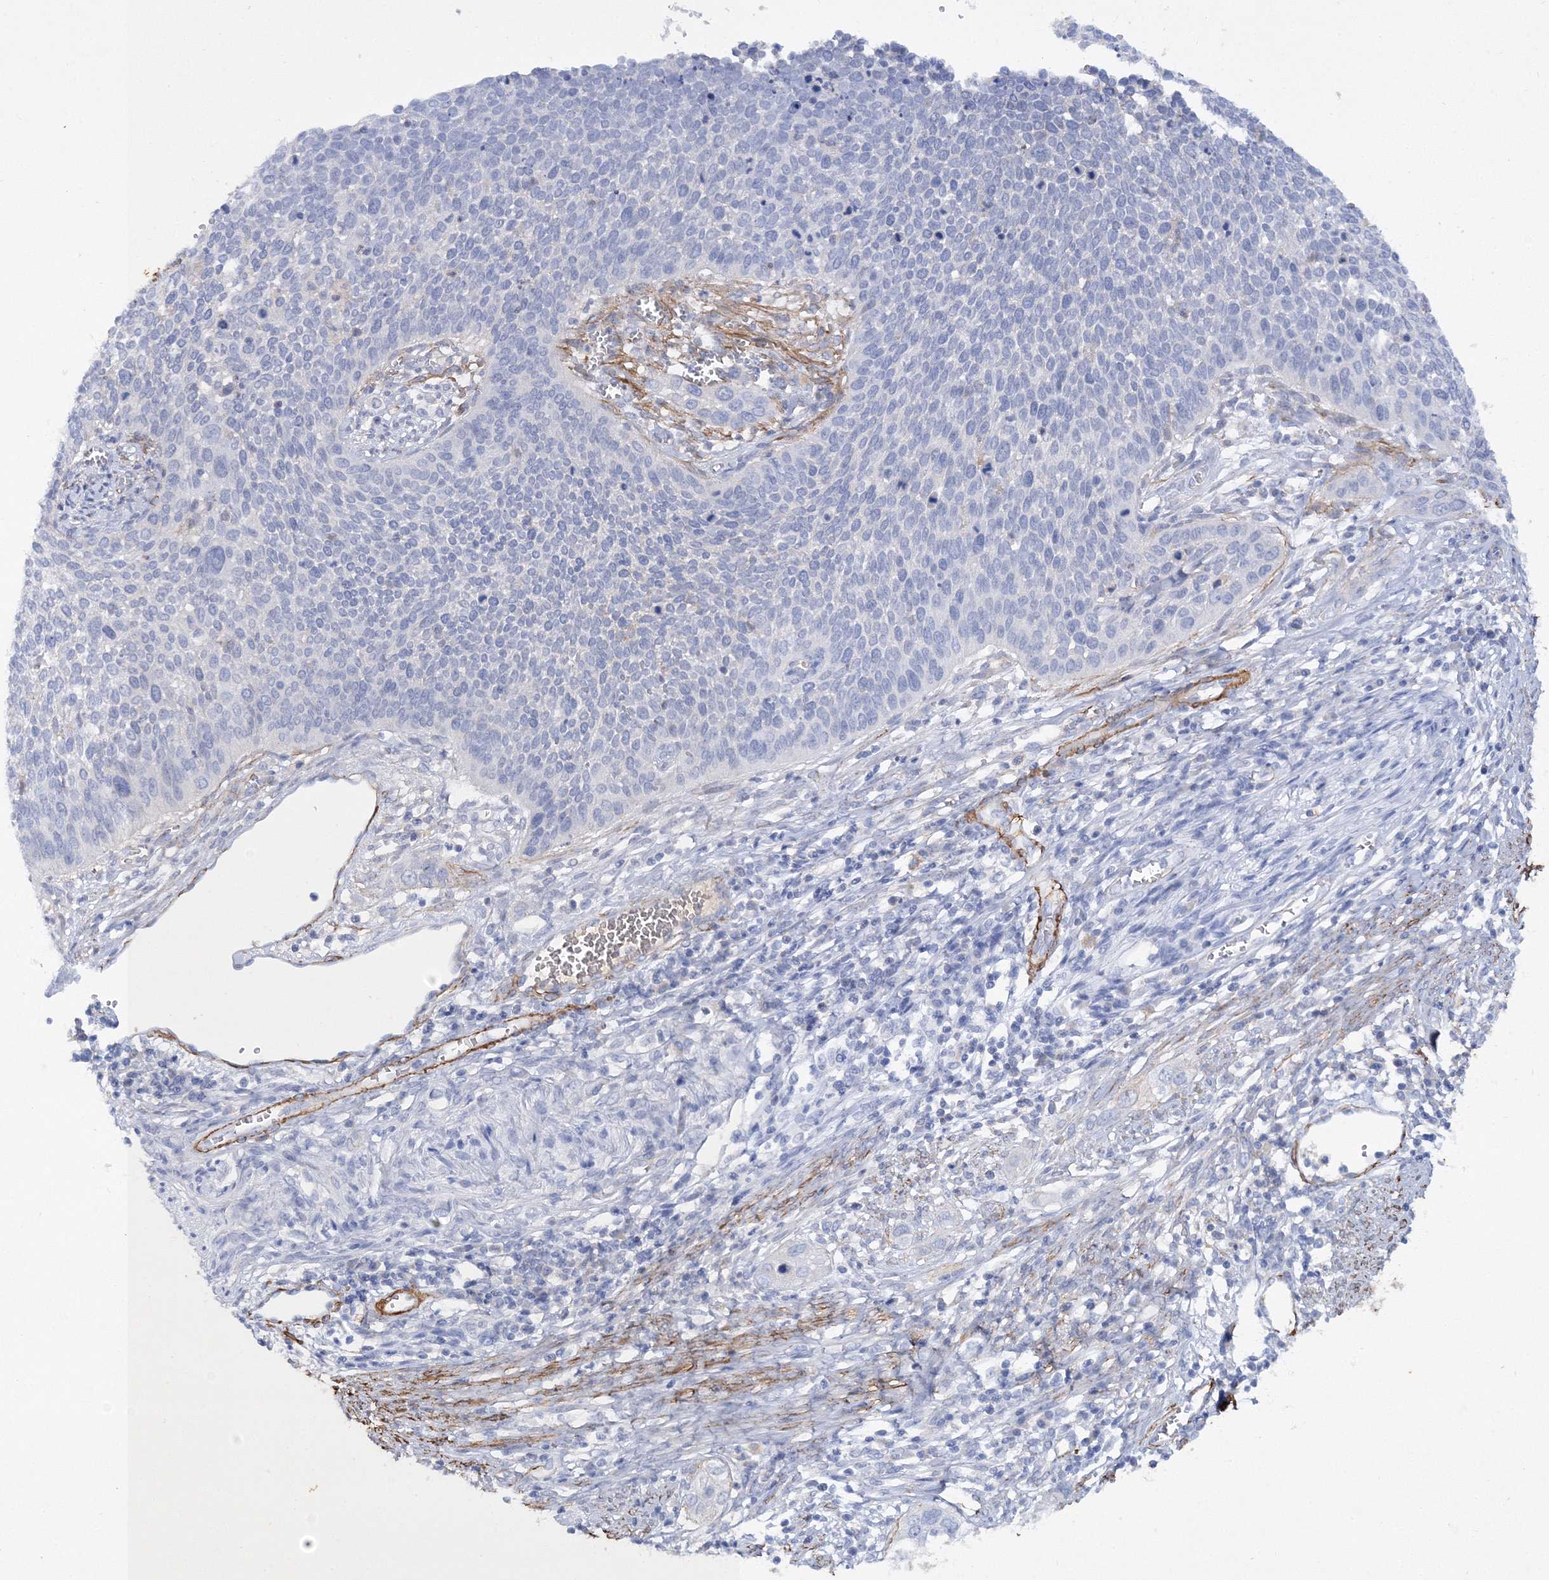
{"staining": {"intensity": "negative", "quantity": "none", "location": "none"}, "tissue": "cervical cancer", "cell_type": "Tumor cells", "image_type": "cancer", "snomed": [{"axis": "morphology", "description": "Squamous cell carcinoma, NOS"}, {"axis": "topography", "description": "Cervix"}], "caption": "Tumor cells show no significant protein staining in squamous cell carcinoma (cervical).", "gene": "RTN2", "patient": {"sex": "female", "age": 34}}